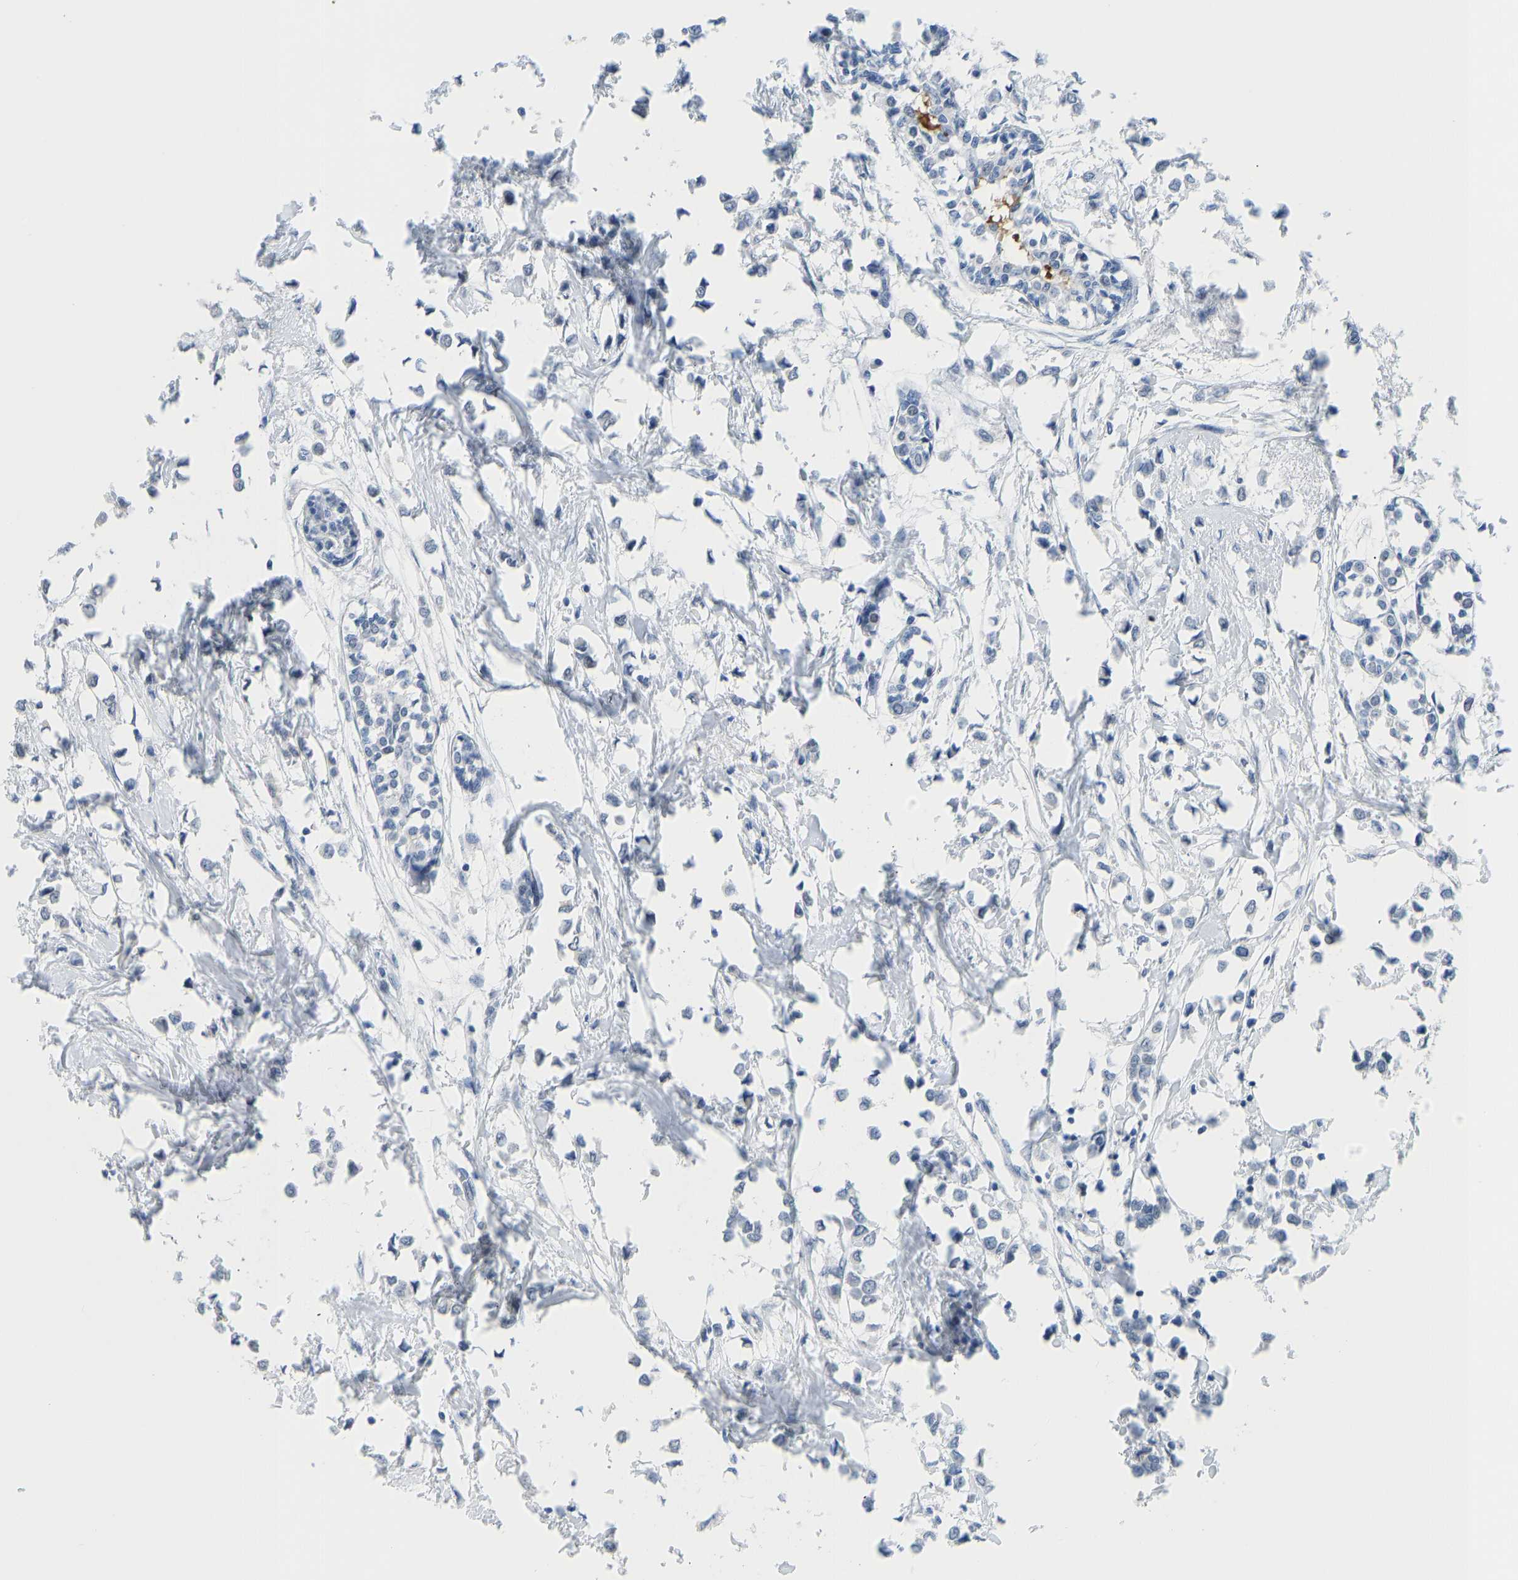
{"staining": {"intensity": "negative", "quantity": "none", "location": "none"}, "tissue": "breast cancer", "cell_type": "Tumor cells", "image_type": "cancer", "snomed": [{"axis": "morphology", "description": "Lobular carcinoma"}, {"axis": "topography", "description": "Breast"}], "caption": "This is an IHC image of lobular carcinoma (breast). There is no positivity in tumor cells.", "gene": "TXNDC2", "patient": {"sex": "female", "age": 51}}